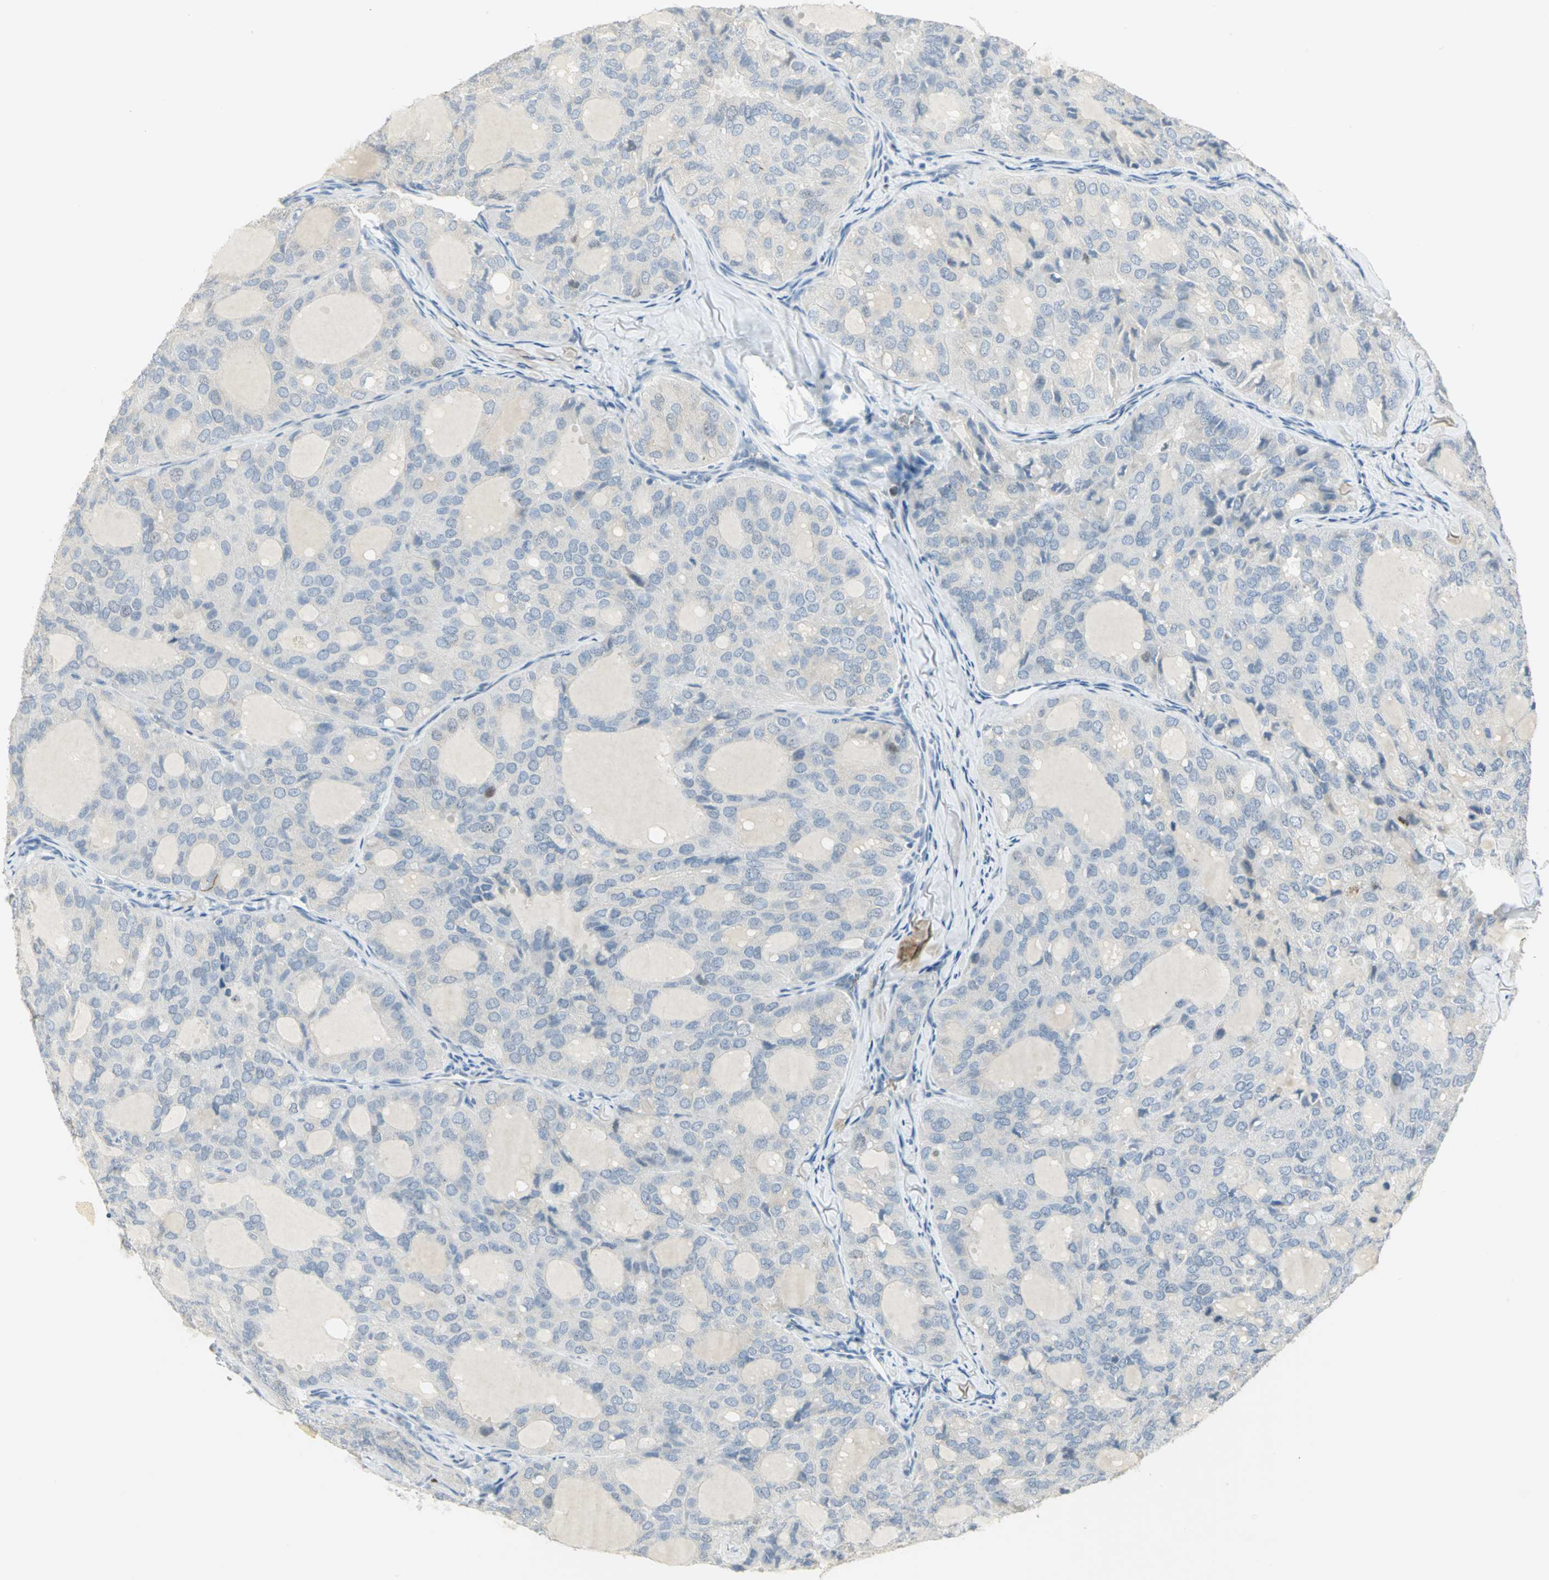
{"staining": {"intensity": "negative", "quantity": "none", "location": "none"}, "tissue": "thyroid cancer", "cell_type": "Tumor cells", "image_type": "cancer", "snomed": [{"axis": "morphology", "description": "Follicular adenoma carcinoma, NOS"}, {"axis": "topography", "description": "Thyroid gland"}], "caption": "Tumor cells show no significant protein staining in thyroid follicular adenoma carcinoma. (DAB immunohistochemistry (IHC) with hematoxylin counter stain).", "gene": "BCL6", "patient": {"sex": "male", "age": 75}}